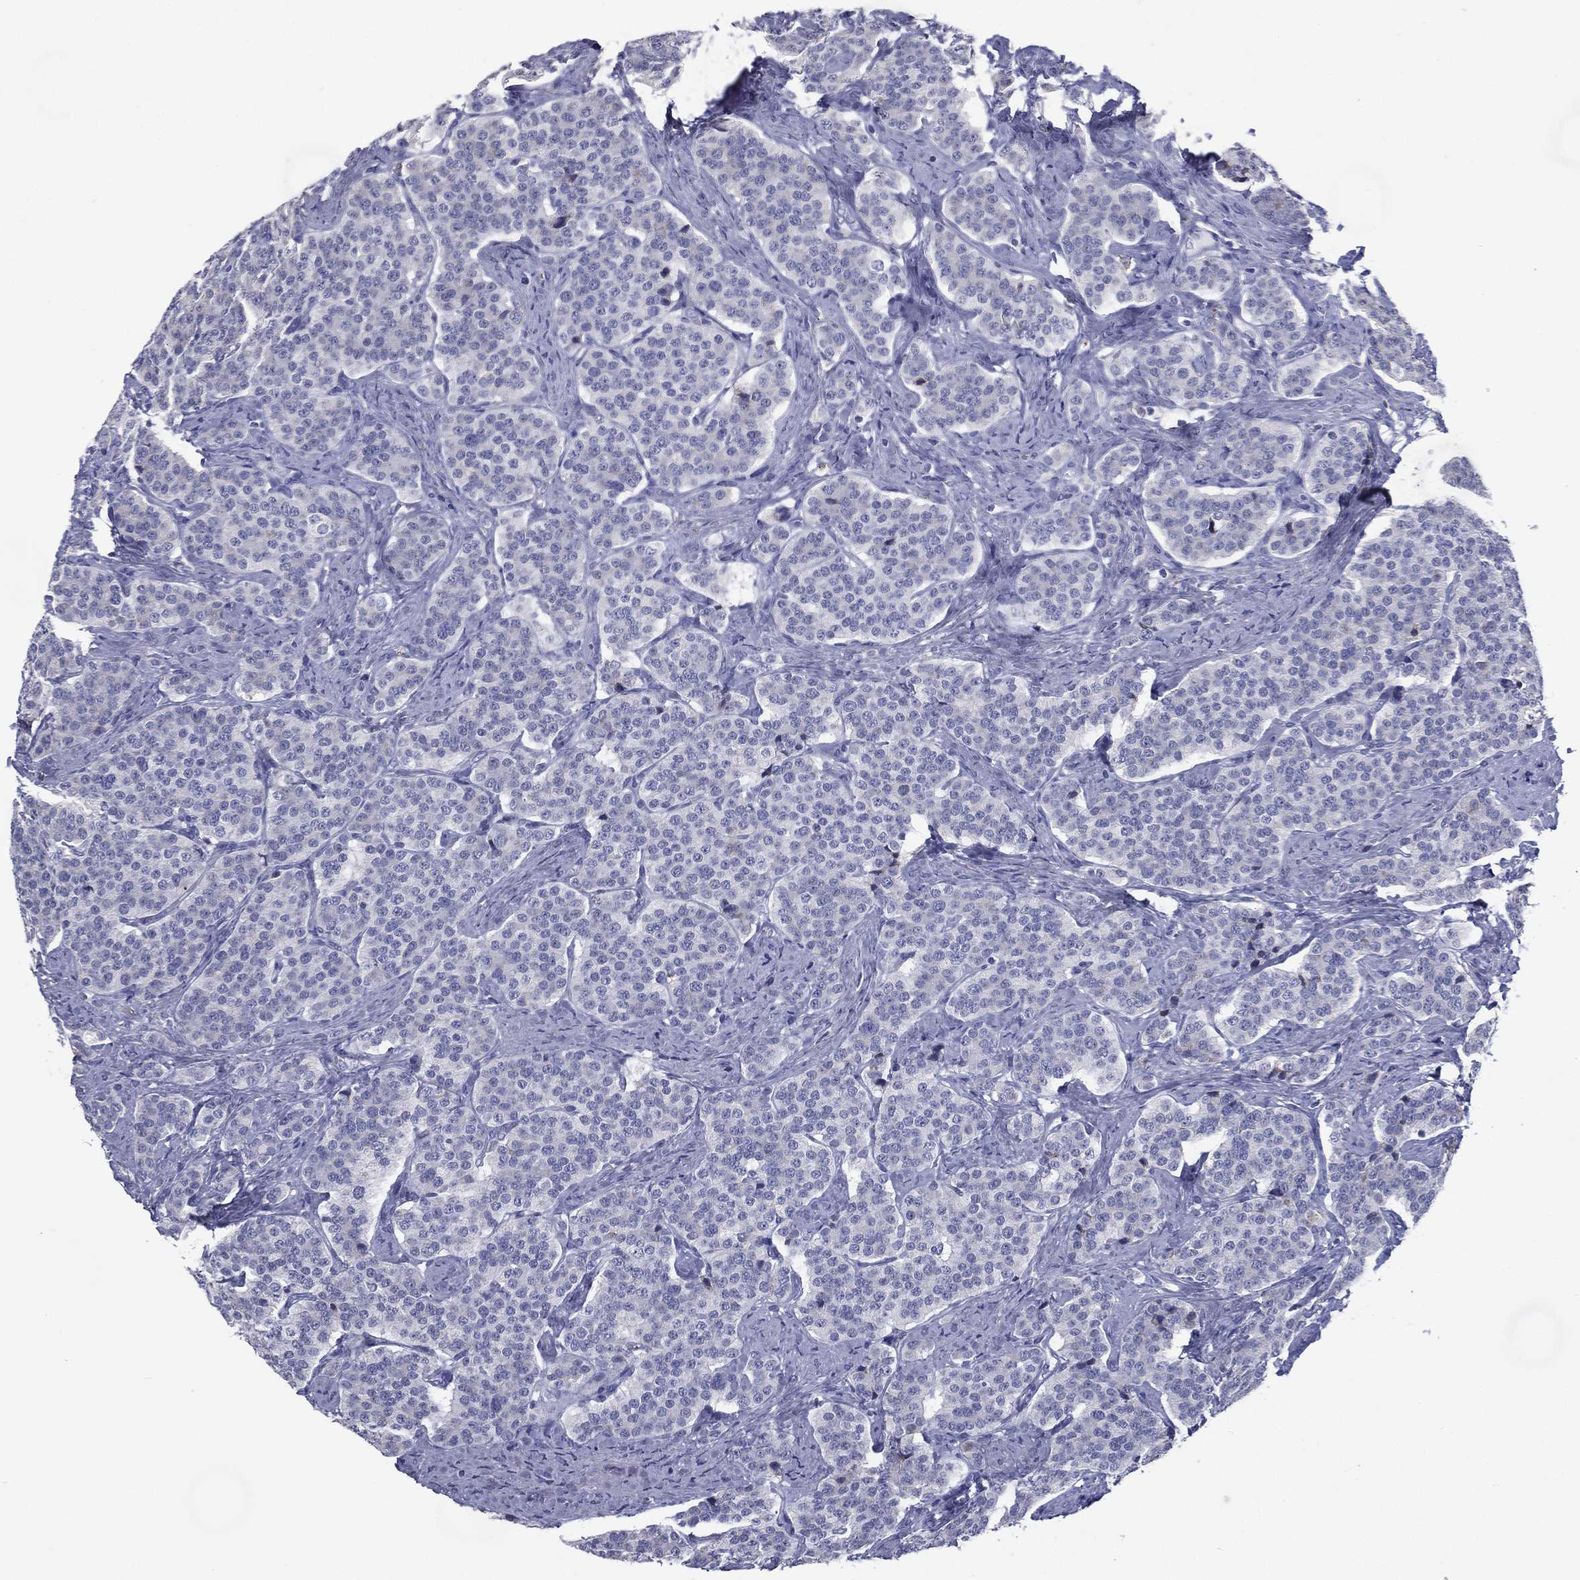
{"staining": {"intensity": "negative", "quantity": "none", "location": "none"}, "tissue": "carcinoid", "cell_type": "Tumor cells", "image_type": "cancer", "snomed": [{"axis": "morphology", "description": "Carcinoid, malignant, NOS"}, {"axis": "topography", "description": "Small intestine"}], "caption": "Protein analysis of carcinoid (malignant) displays no significant expression in tumor cells.", "gene": "C19orf18", "patient": {"sex": "female", "age": 58}}